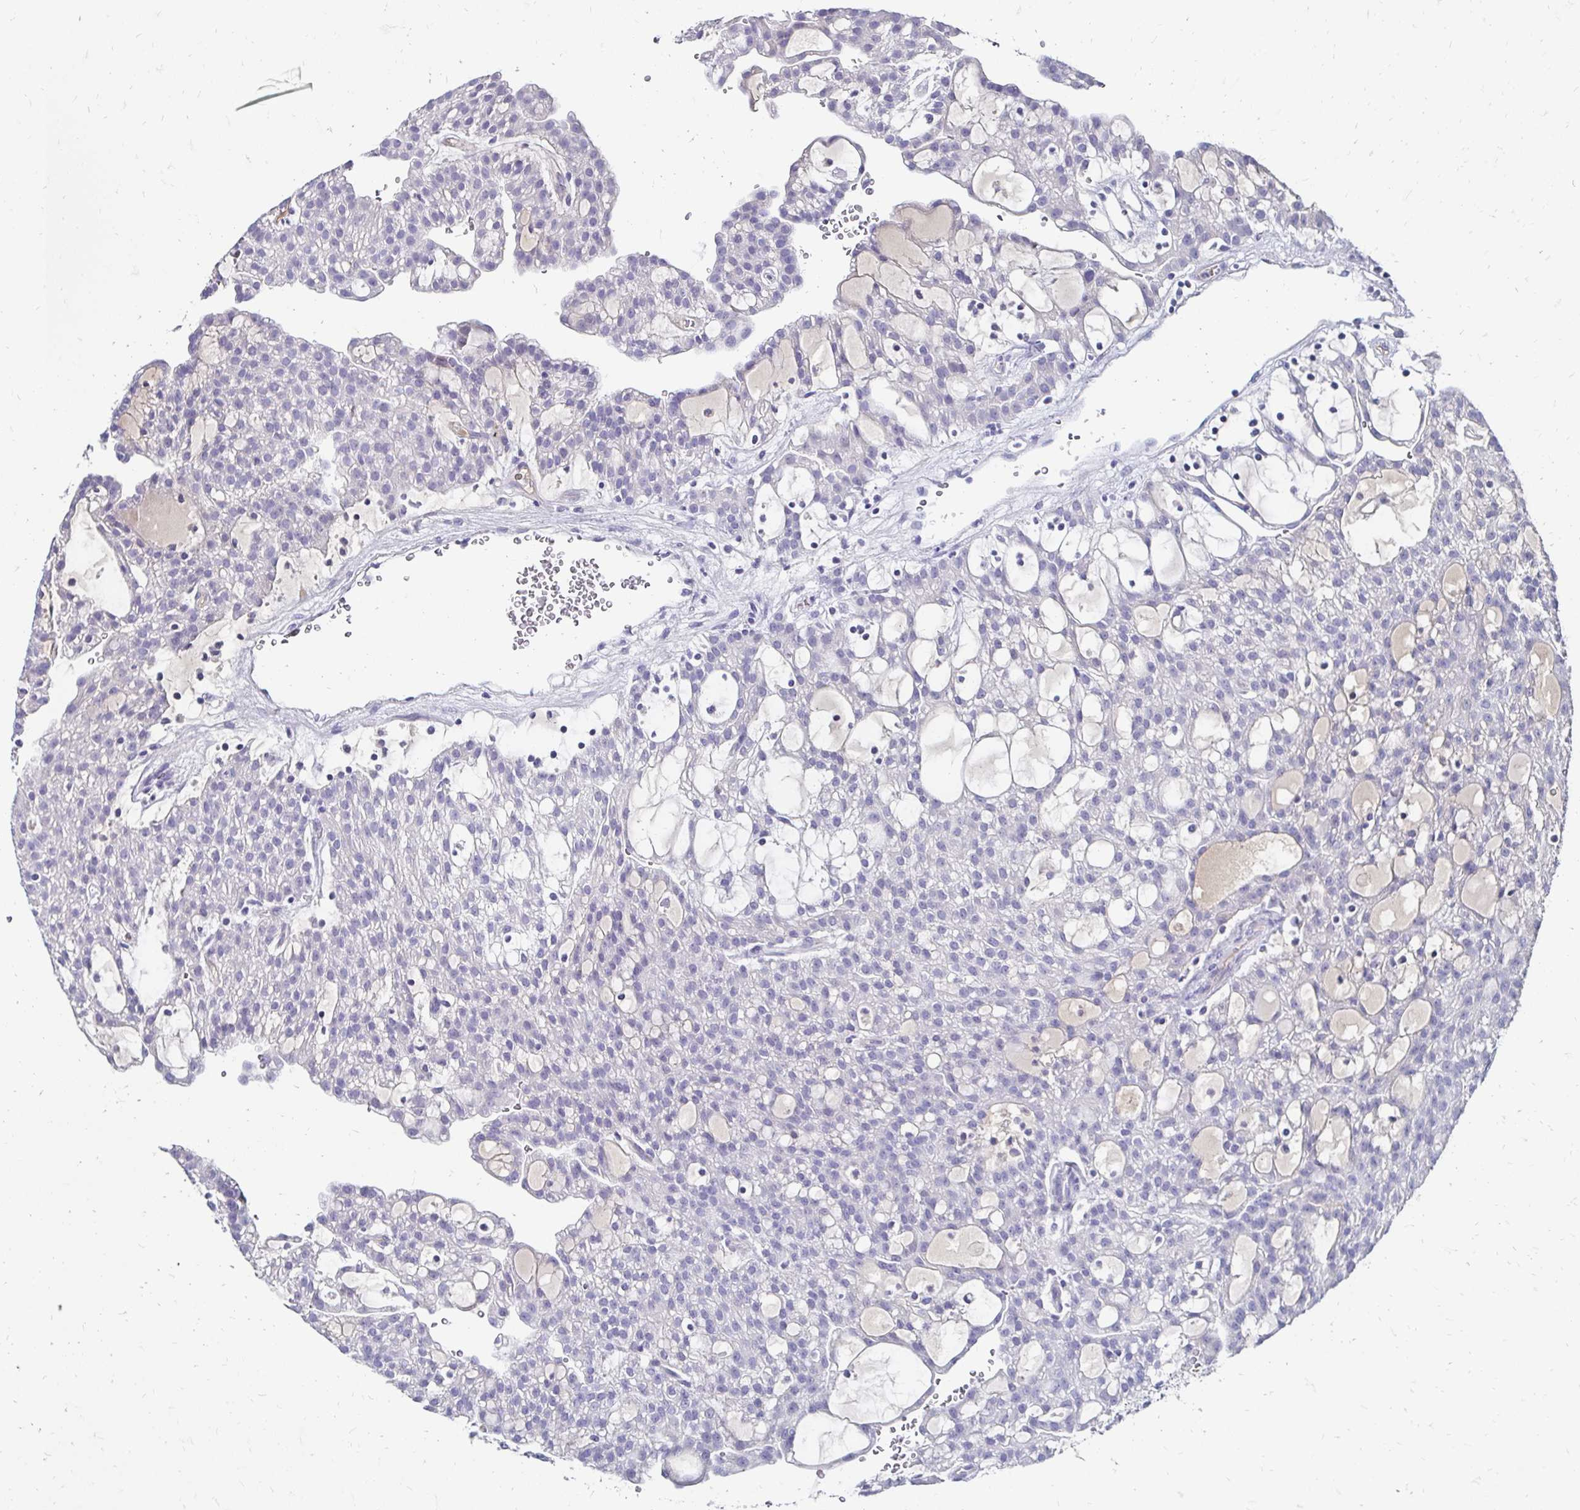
{"staining": {"intensity": "negative", "quantity": "none", "location": "none"}, "tissue": "renal cancer", "cell_type": "Tumor cells", "image_type": "cancer", "snomed": [{"axis": "morphology", "description": "Adenocarcinoma, NOS"}, {"axis": "topography", "description": "Kidney"}], "caption": "DAB immunohistochemical staining of adenocarcinoma (renal) demonstrates no significant staining in tumor cells.", "gene": "SCG3", "patient": {"sex": "male", "age": 63}}